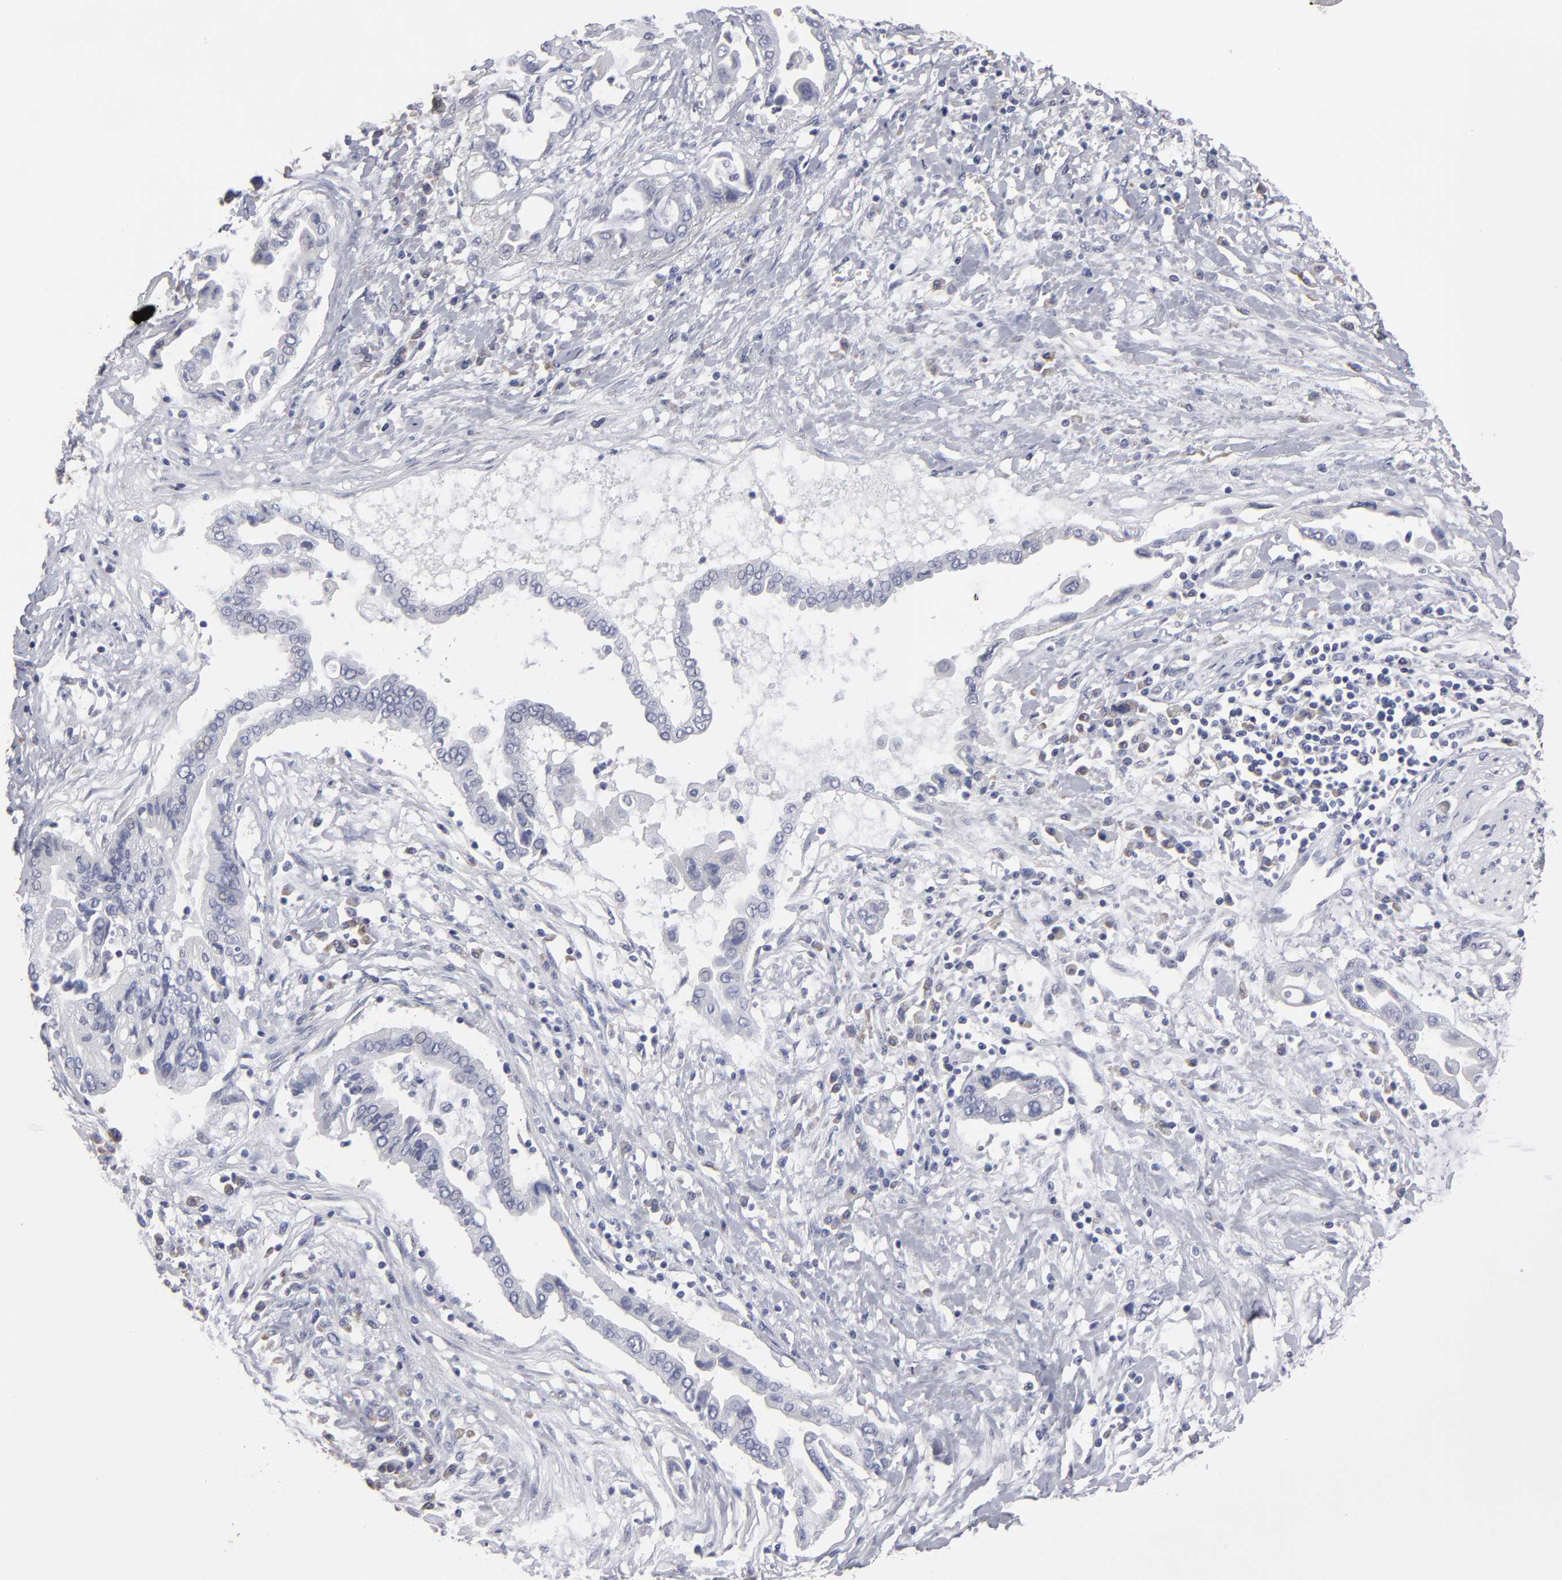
{"staining": {"intensity": "negative", "quantity": "none", "location": "none"}, "tissue": "pancreatic cancer", "cell_type": "Tumor cells", "image_type": "cancer", "snomed": [{"axis": "morphology", "description": "Adenocarcinoma, NOS"}, {"axis": "topography", "description": "Pancreas"}], "caption": "Tumor cells are negative for protein expression in human pancreatic adenocarcinoma.", "gene": "CCDC80", "patient": {"sex": "female", "age": 57}}